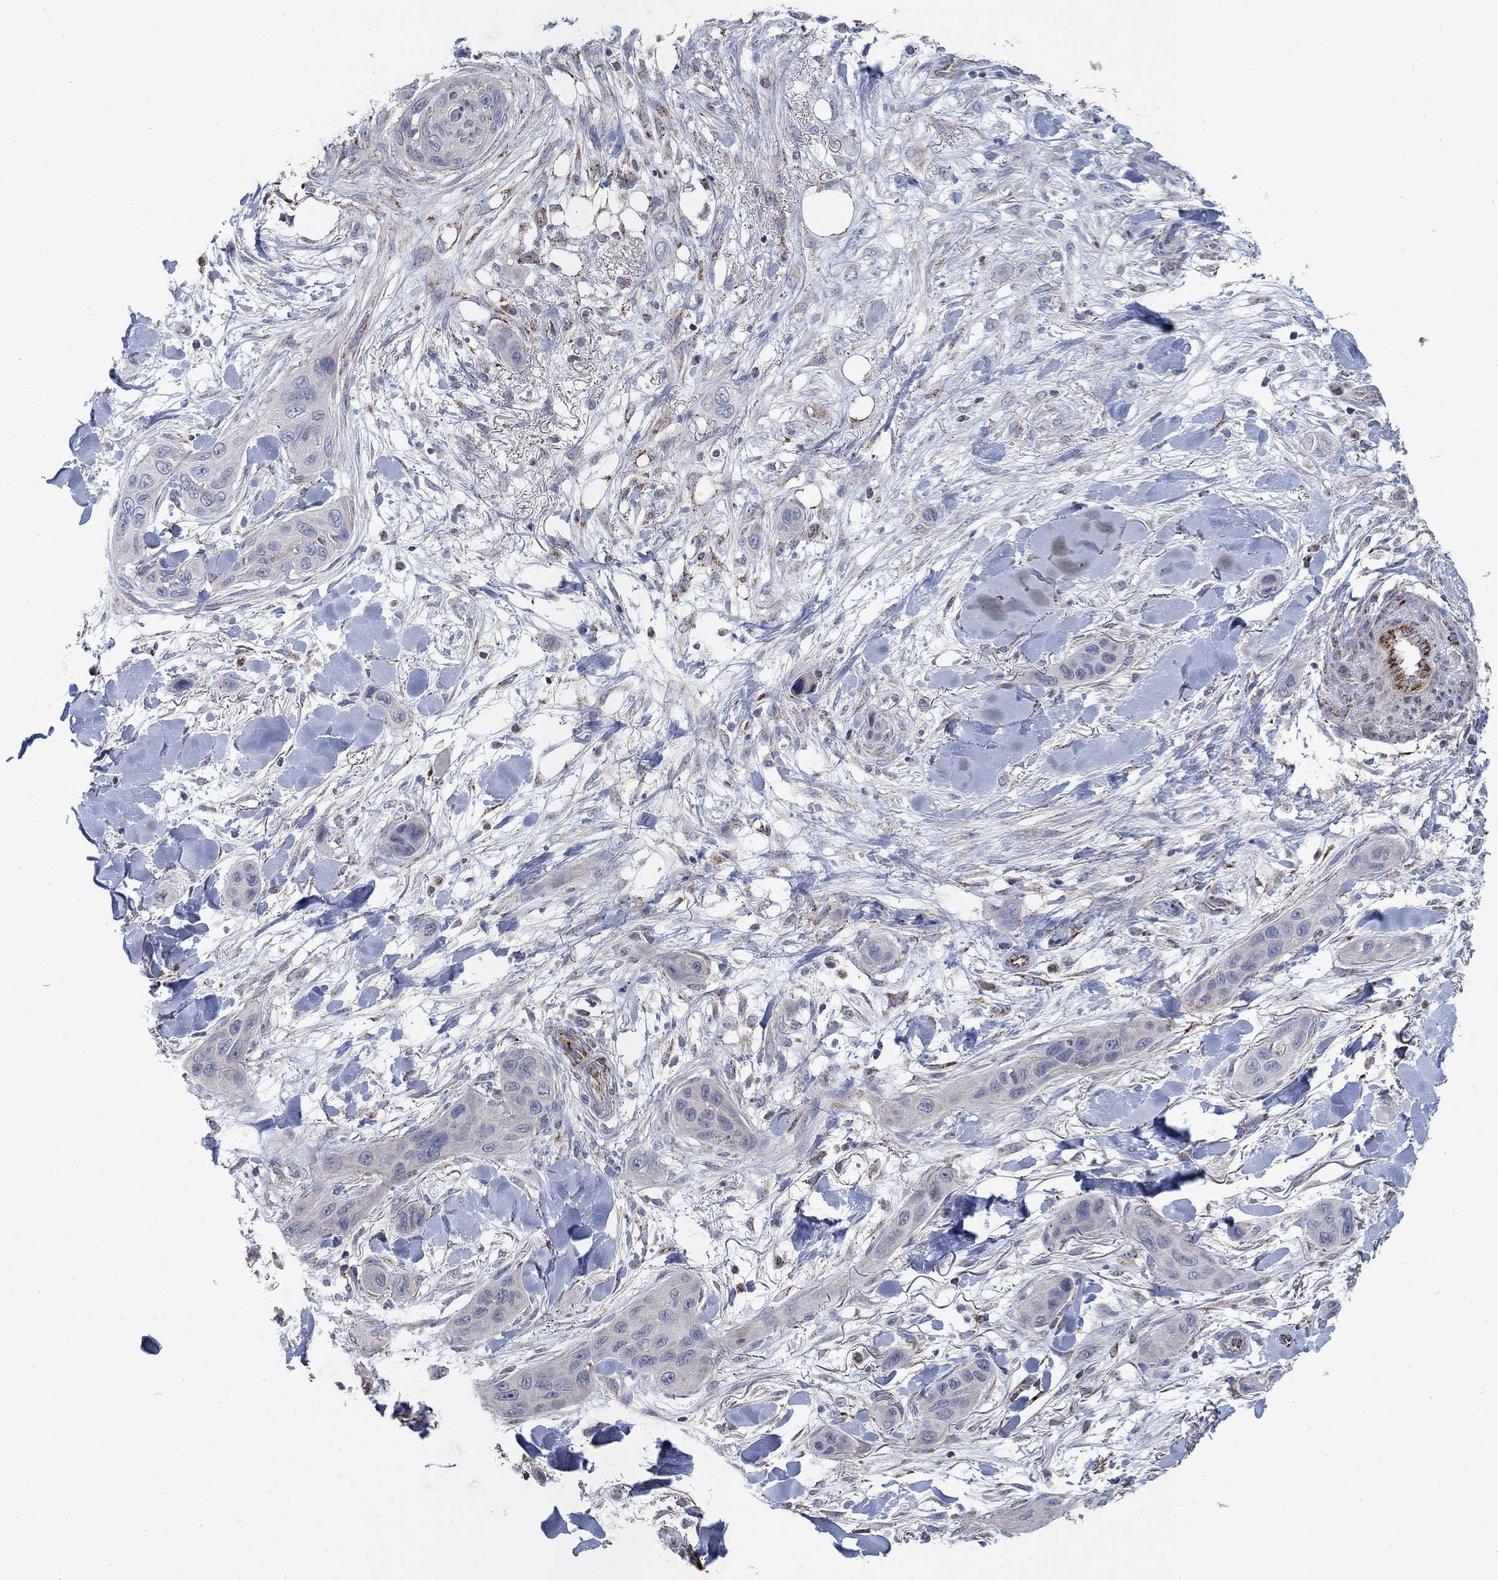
{"staining": {"intensity": "negative", "quantity": "none", "location": "none"}, "tissue": "skin cancer", "cell_type": "Tumor cells", "image_type": "cancer", "snomed": [{"axis": "morphology", "description": "Squamous cell carcinoma, NOS"}, {"axis": "topography", "description": "Skin"}], "caption": "Tumor cells are negative for protein expression in human squamous cell carcinoma (skin).", "gene": "PNPLA2", "patient": {"sex": "male", "age": 78}}